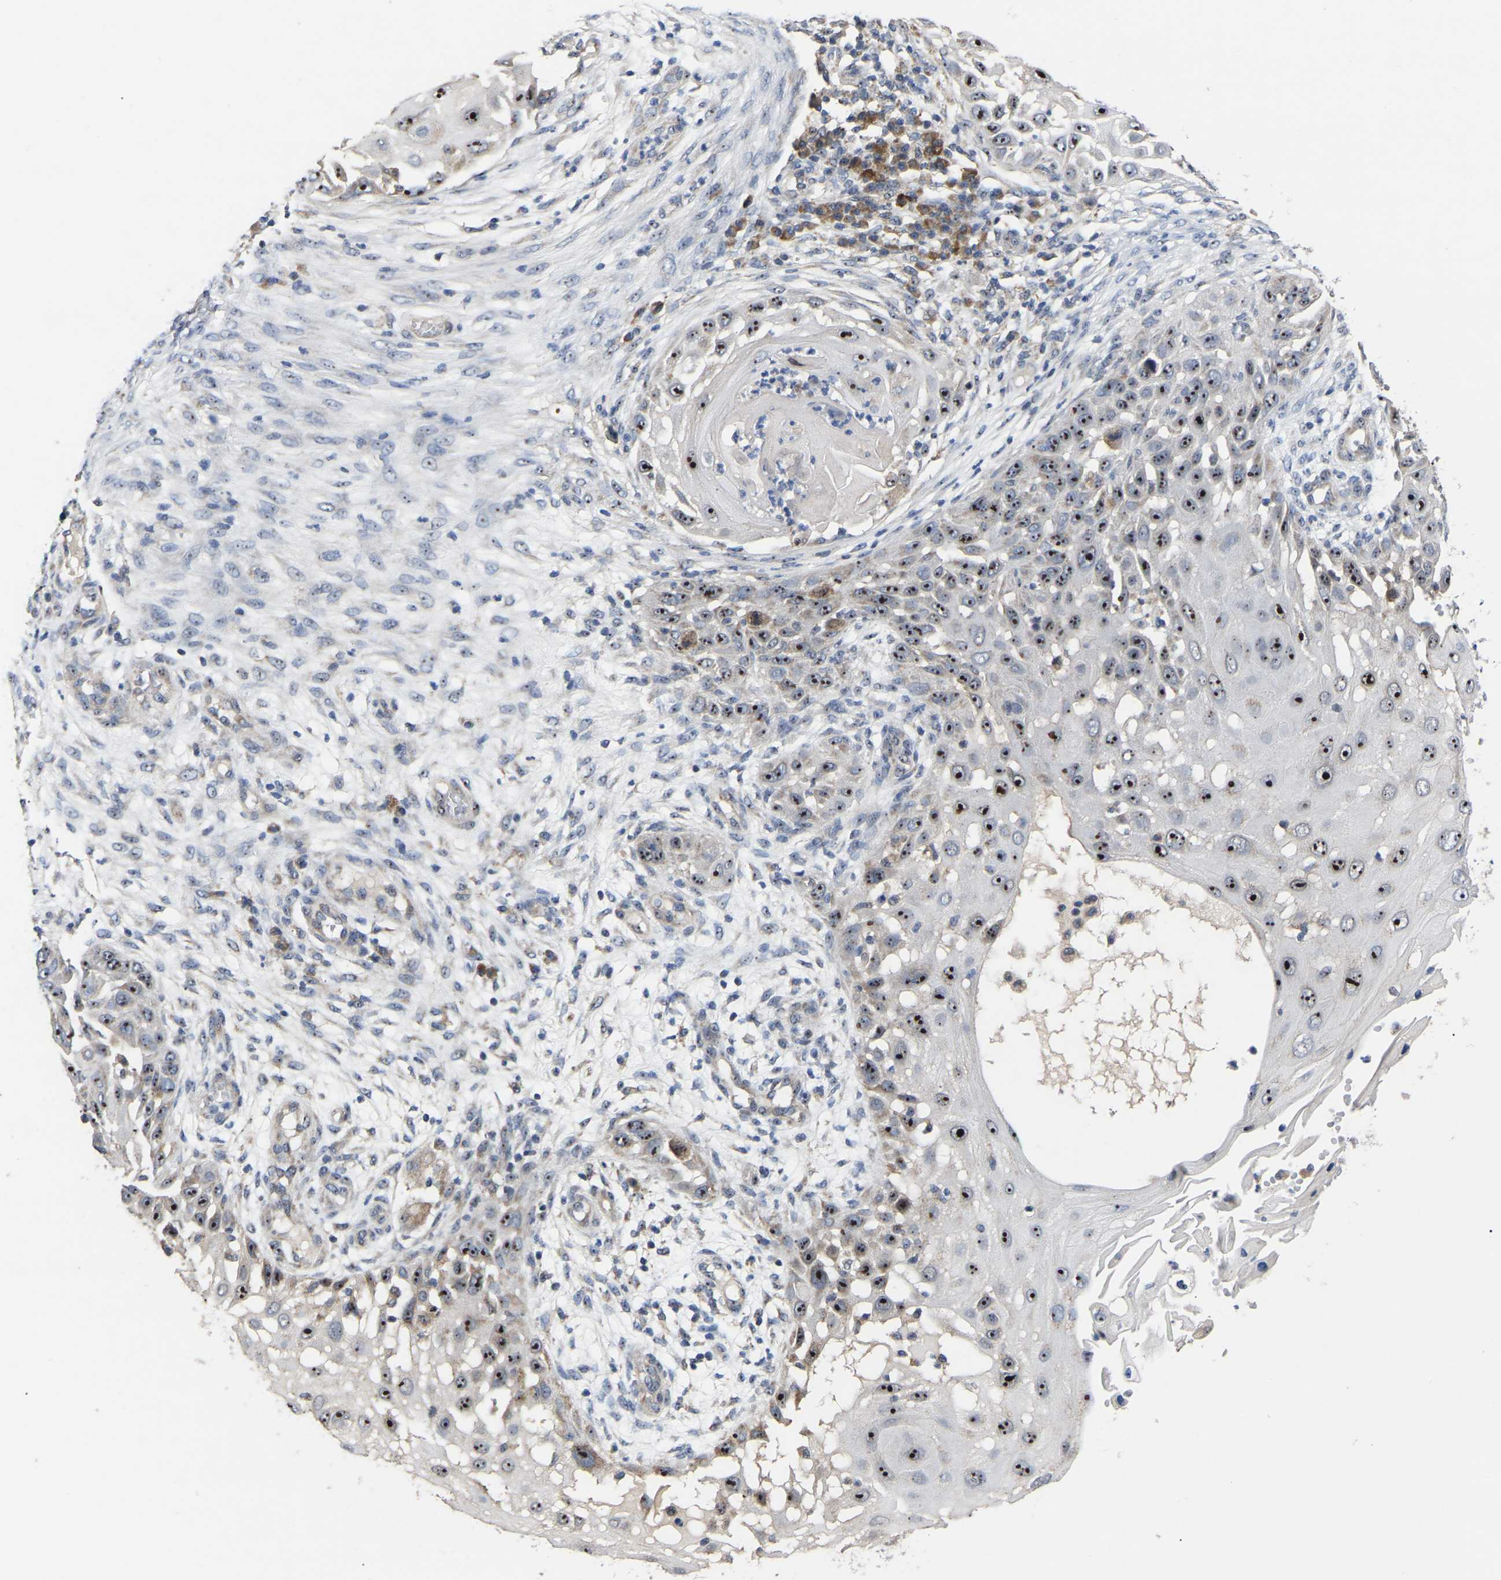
{"staining": {"intensity": "strong", "quantity": ">75%", "location": "nuclear"}, "tissue": "skin cancer", "cell_type": "Tumor cells", "image_type": "cancer", "snomed": [{"axis": "morphology", "description": "Squamous cell carcinoma, NOS"}, {"axis": "topography", "description": "Skin"}], "caption": "Protein staining of skin squamous cell carcinoma tissue displays strong nuclear staining in about >75% of tumor cells.", "gene": "NOP53", "patient": {"sex": "female", "age": 44}}